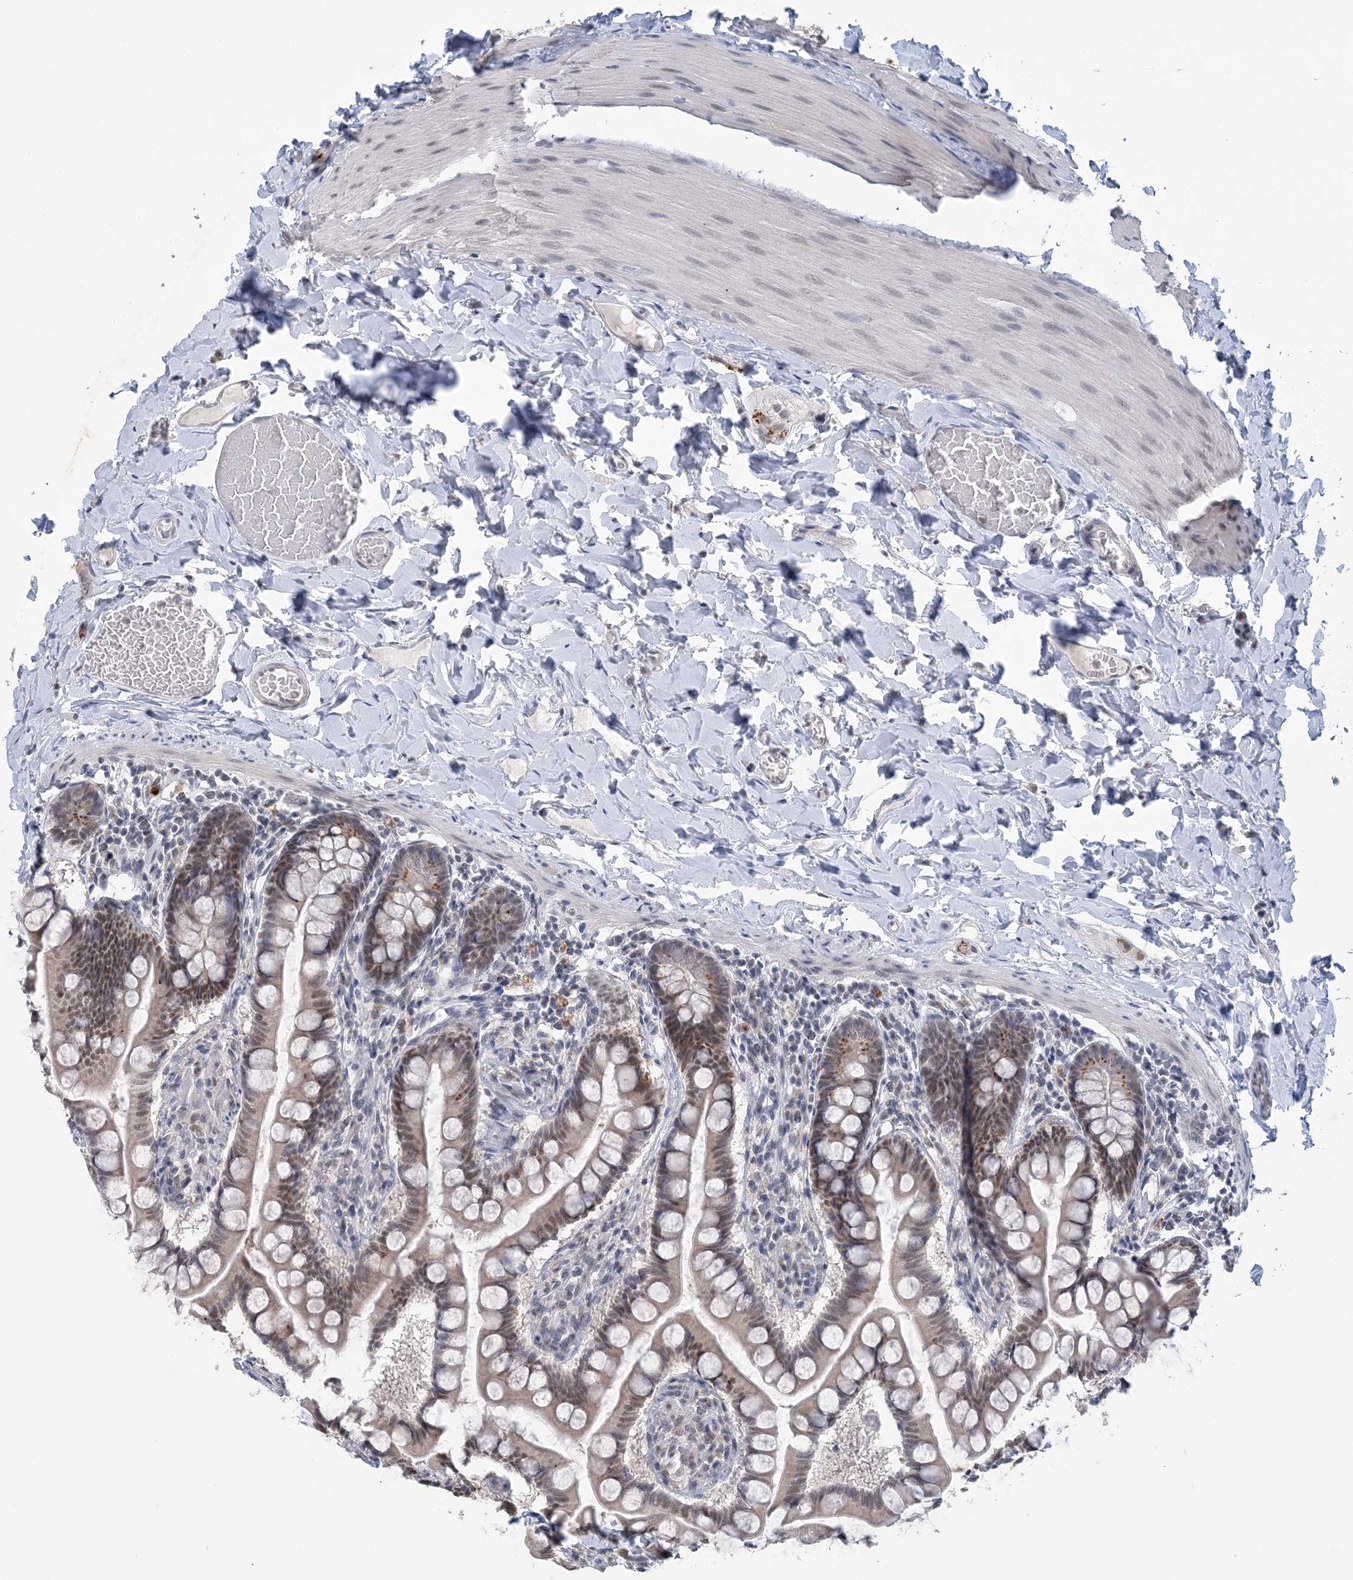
{"staining": {"intensity": "moderate", "quantity": "25%-75%", "location": "nuclear"}, "tissue": "small intestine", "cell_type": "Glandular cells", "image_type": "normal", "snomed": [{"axis": "morphology", "description": "Normal tissue, NOS"}, {"axis": "topography", "description": "Small intestine"}], "caption": "Brown immunohistochemical staining in benign small intestine shows moderate nuclear positivity in about 25%-75% of glandular cells.", "gene": "ZBTB7A", "patient": {"sex": "male", "age": 41}}